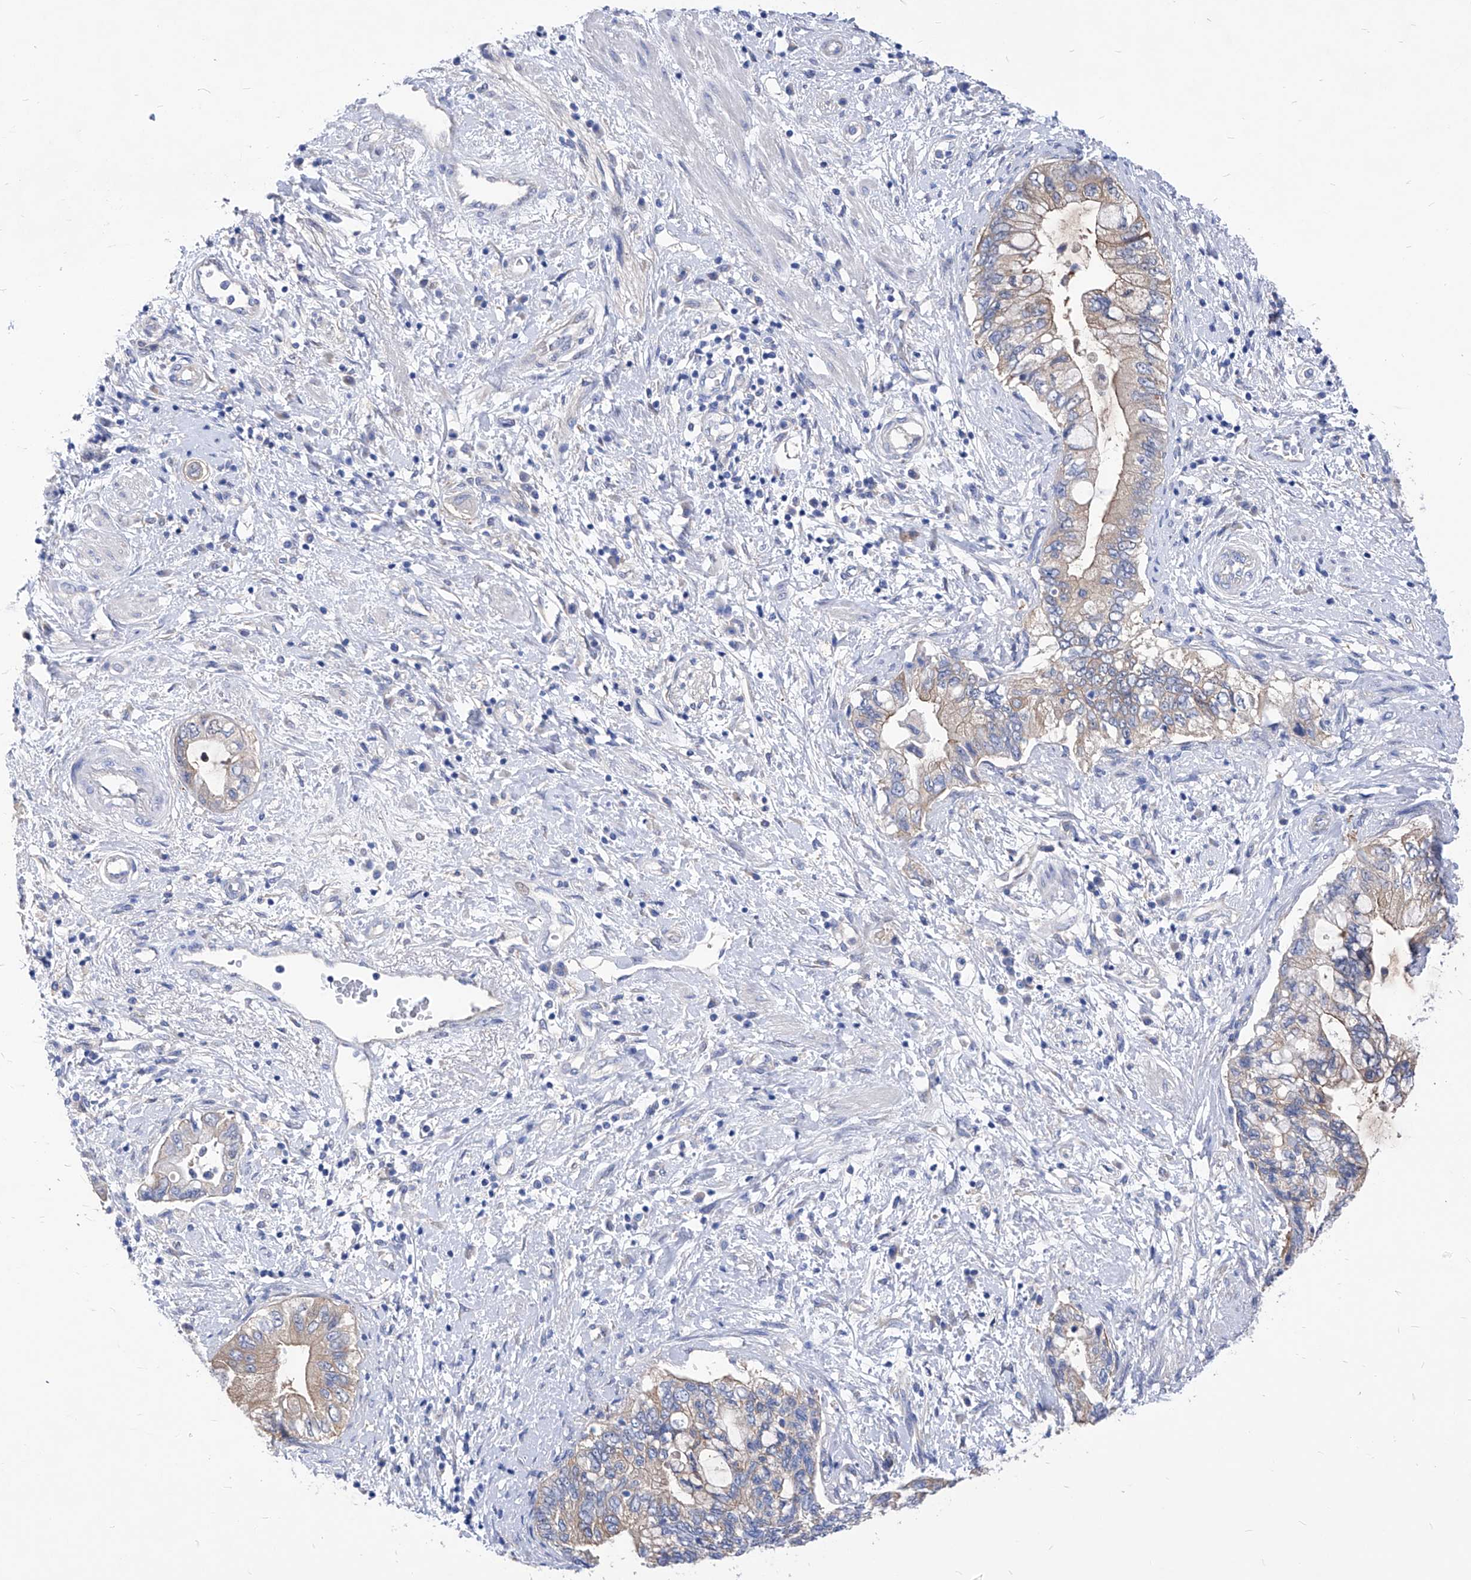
{"staining": {"intensity": "weak", "quantity": "25%-75%", "location": "cytoplasmic/membranous"}, "tissue": "pancreatic cancer", "cell_type": "Tumor cells", "image_type": "cancer", "snomed": [{"axis": "morphology", "description": "Adenocarcinoma, NOS"}, {"axis": "topography", "description": "Pancreas"}], "caption": "Pancreatic cancer (adenocarcinoma) tissue shows weak cytoplasmic/membranous positivity in approximately 25%-75% of tumor cells", "gene": "XPNPEP1", "patient": {"sex": "female", "age": 73}}